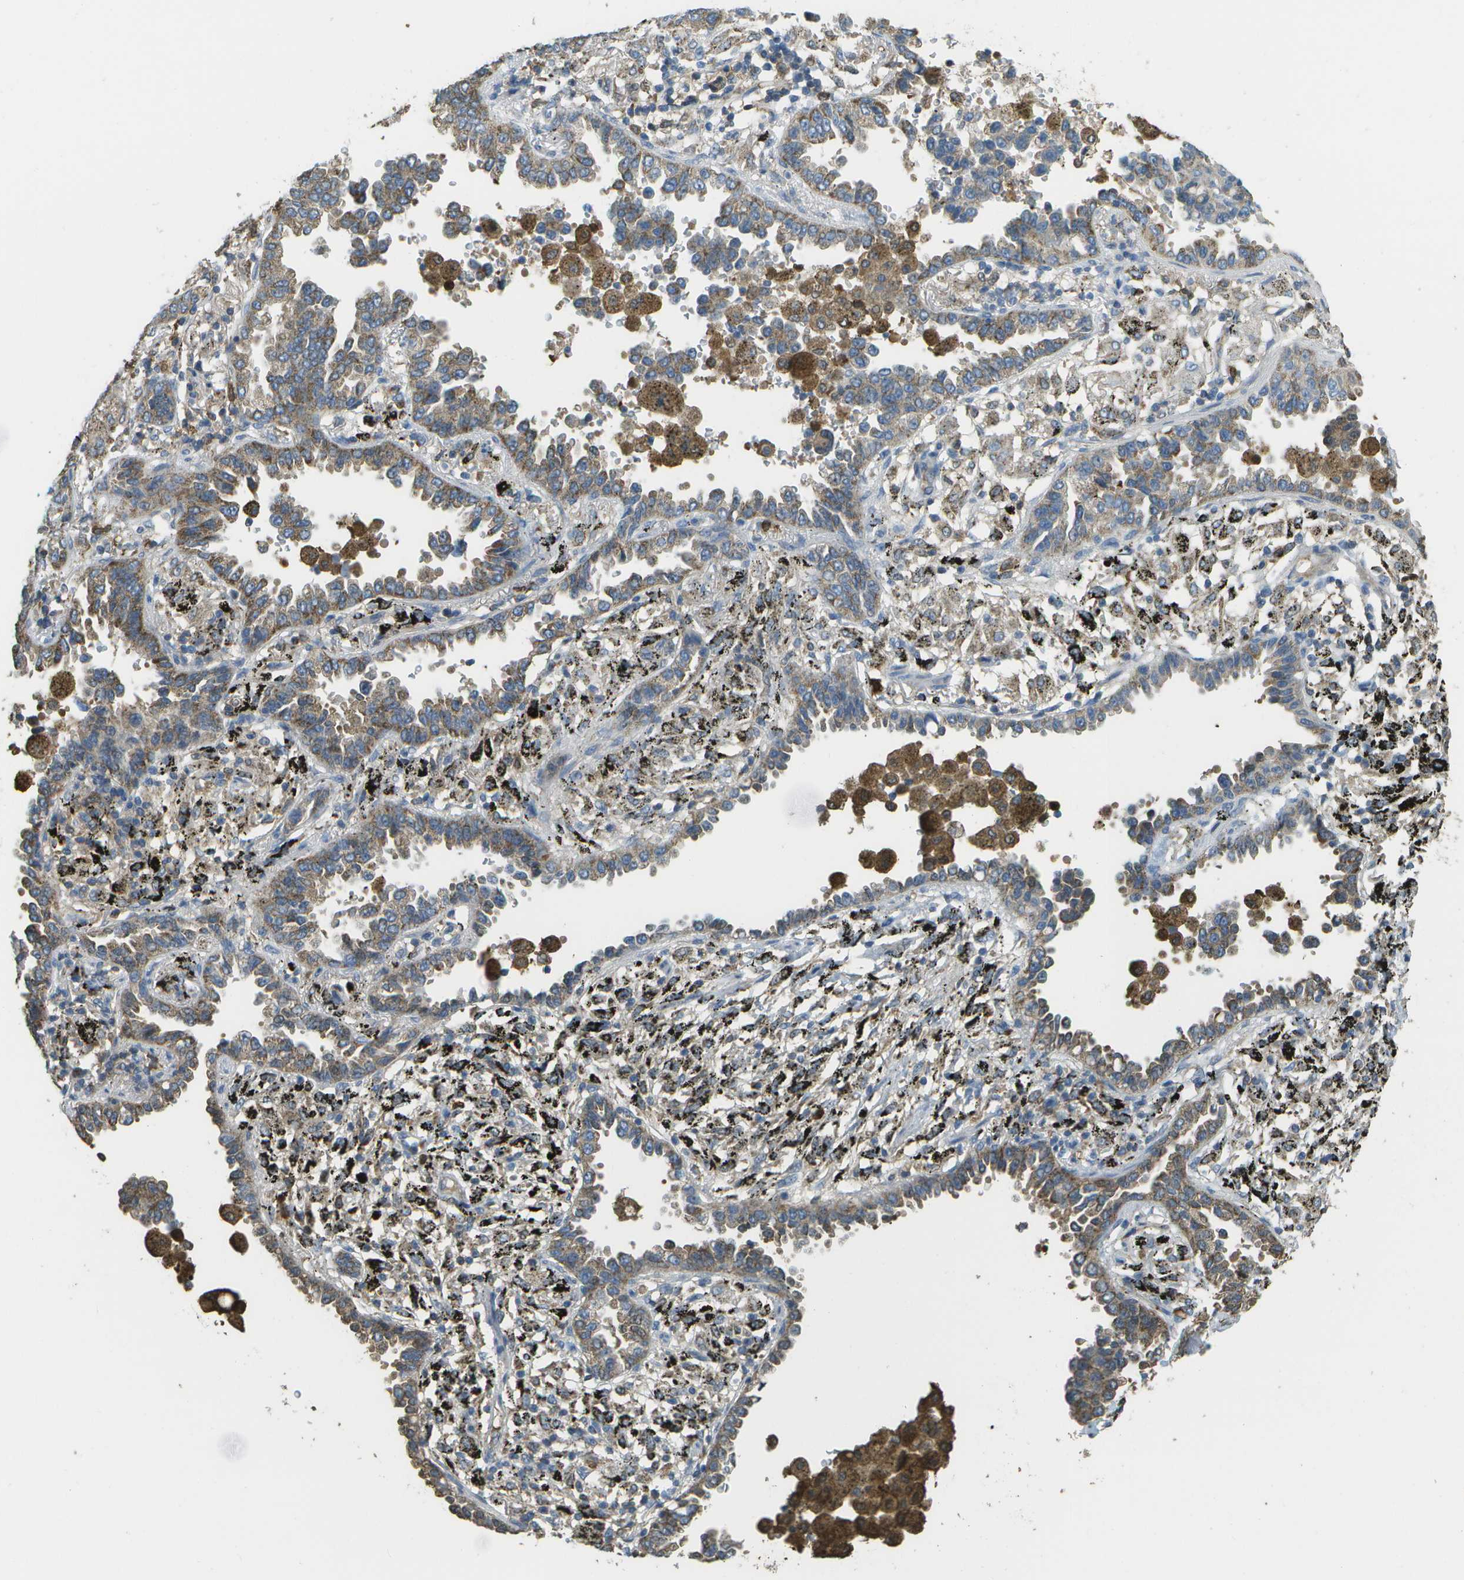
{"staining": {"intensity": "moderate", "quantity": "25%-75%", "location": "cytoplasmic/membranous"}, "tissue": "lung cancer", "cell_type": "Tumor cells", "image_type": "cancer", "snomed": [{"axis": "morphology", "description": "Normal tissue, NOS"}, {"axis": "morphology", "description": "Adenocarcinoma, NOS"}, {"axis": "topography", "description": "Lung"}], "caption": "Immunohistochemistry histopathology image of adenocarcinoma (lung) stained for a protein (brown), which exhibits medium levels of moderate cytoplasmic/membranous expression in approximately 25%-75% of tumor cells.", "gene": "CACHD1", "patient": {"sex": "male", "age": 59}}